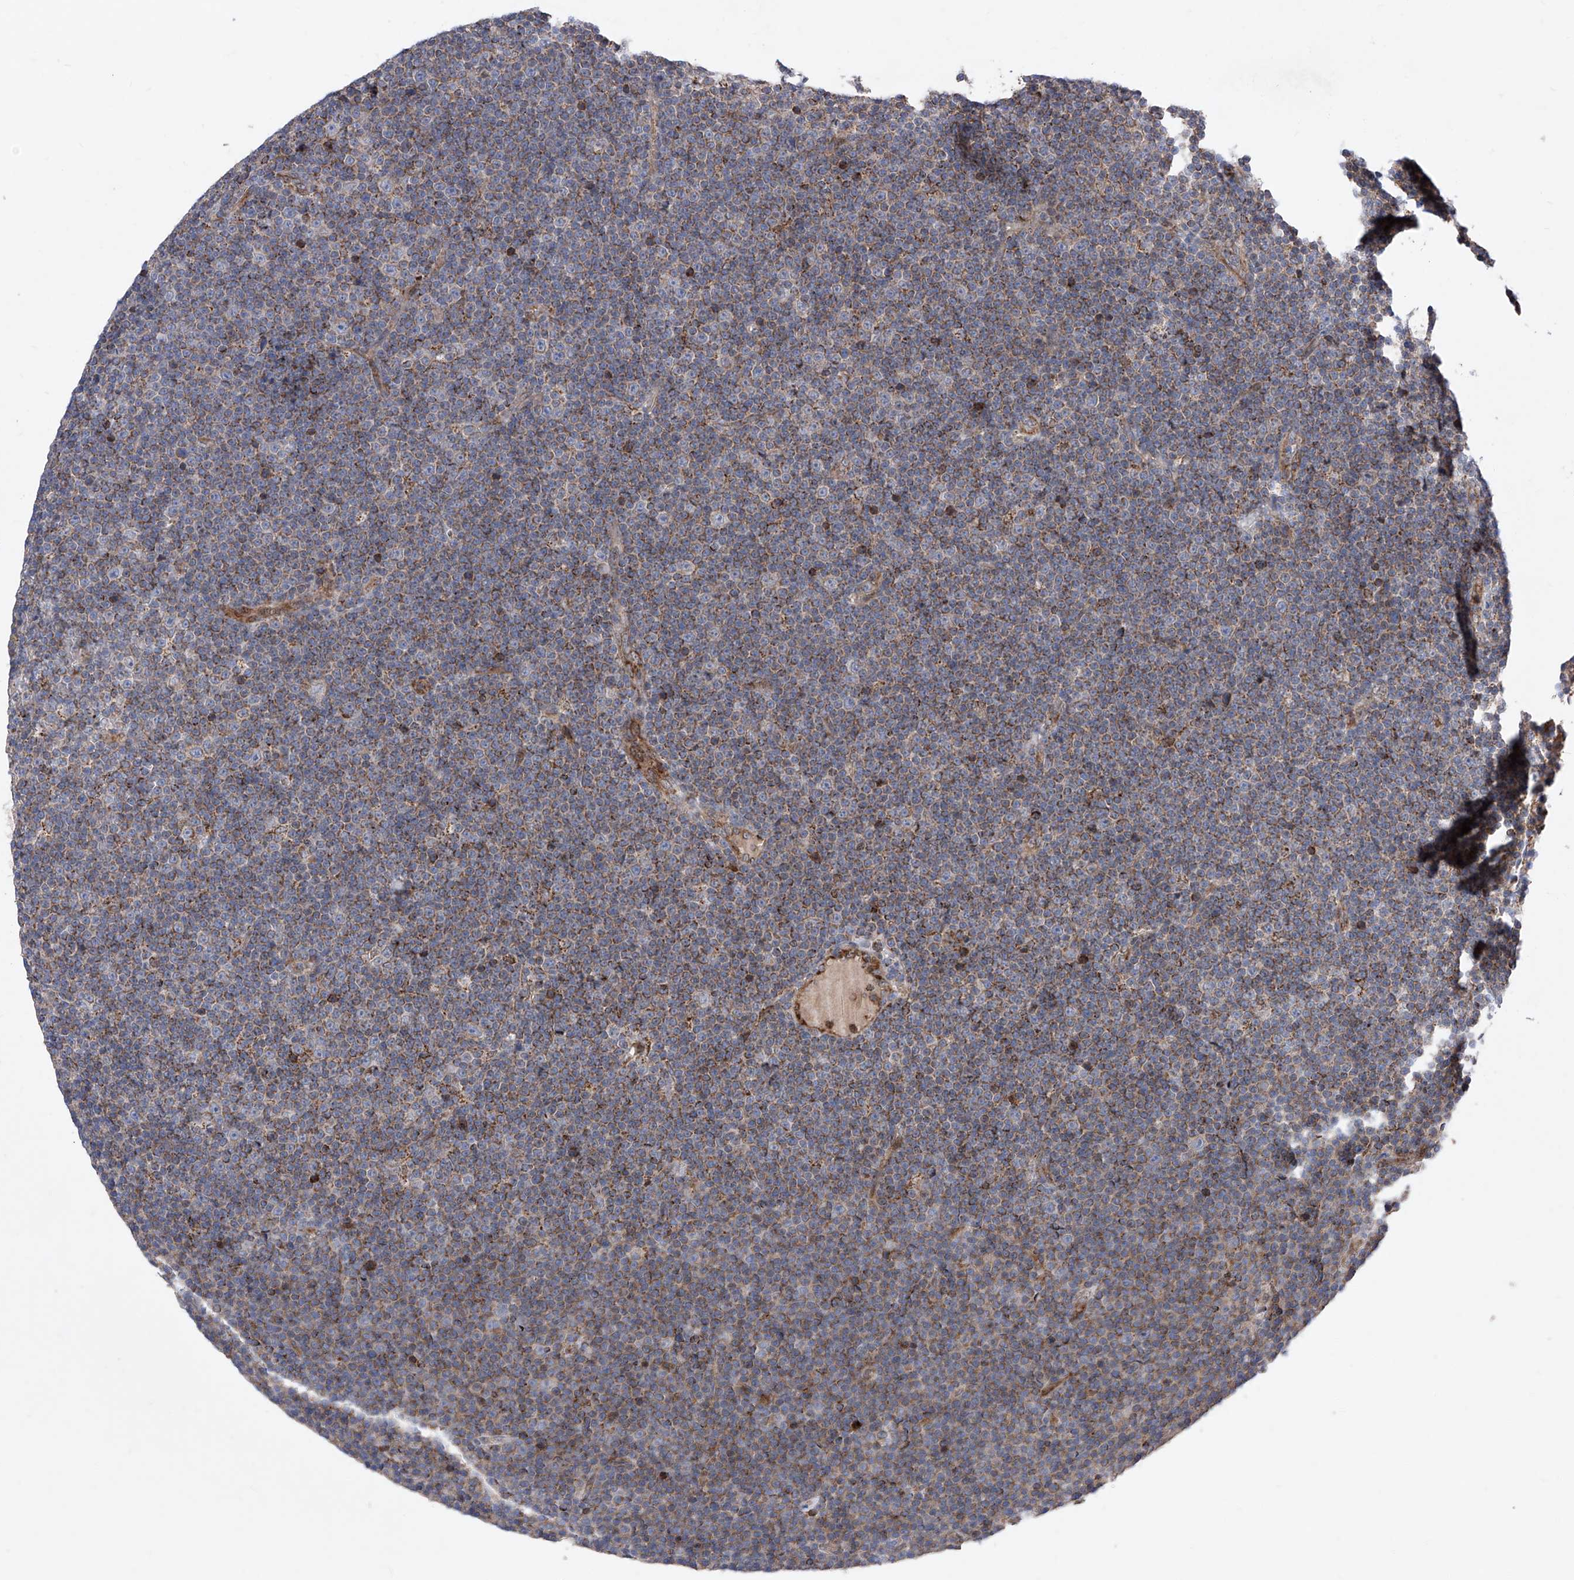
{"staining": {"intensity": "moderate", "quantity": ">75%", "location": "cytoplasmic/membranous"}, "tissue": "lymphoma", "cell_type": "Tumor cells", "image_type": "cancer", "snomed": [{"axis": "morphology", "description": "Malignant lymphoma, non-Hodgkin's type, Low grade"}, {"axis": "topography", "description": "Lymph node"}], "caption": "The immunohistochemical stain shows moderate cytoplasmic/membranous positivity in tumor cells of lymphoma tissue.", "gene": "SEMA6A", "patient": {"sex": "female", "age": 67}}